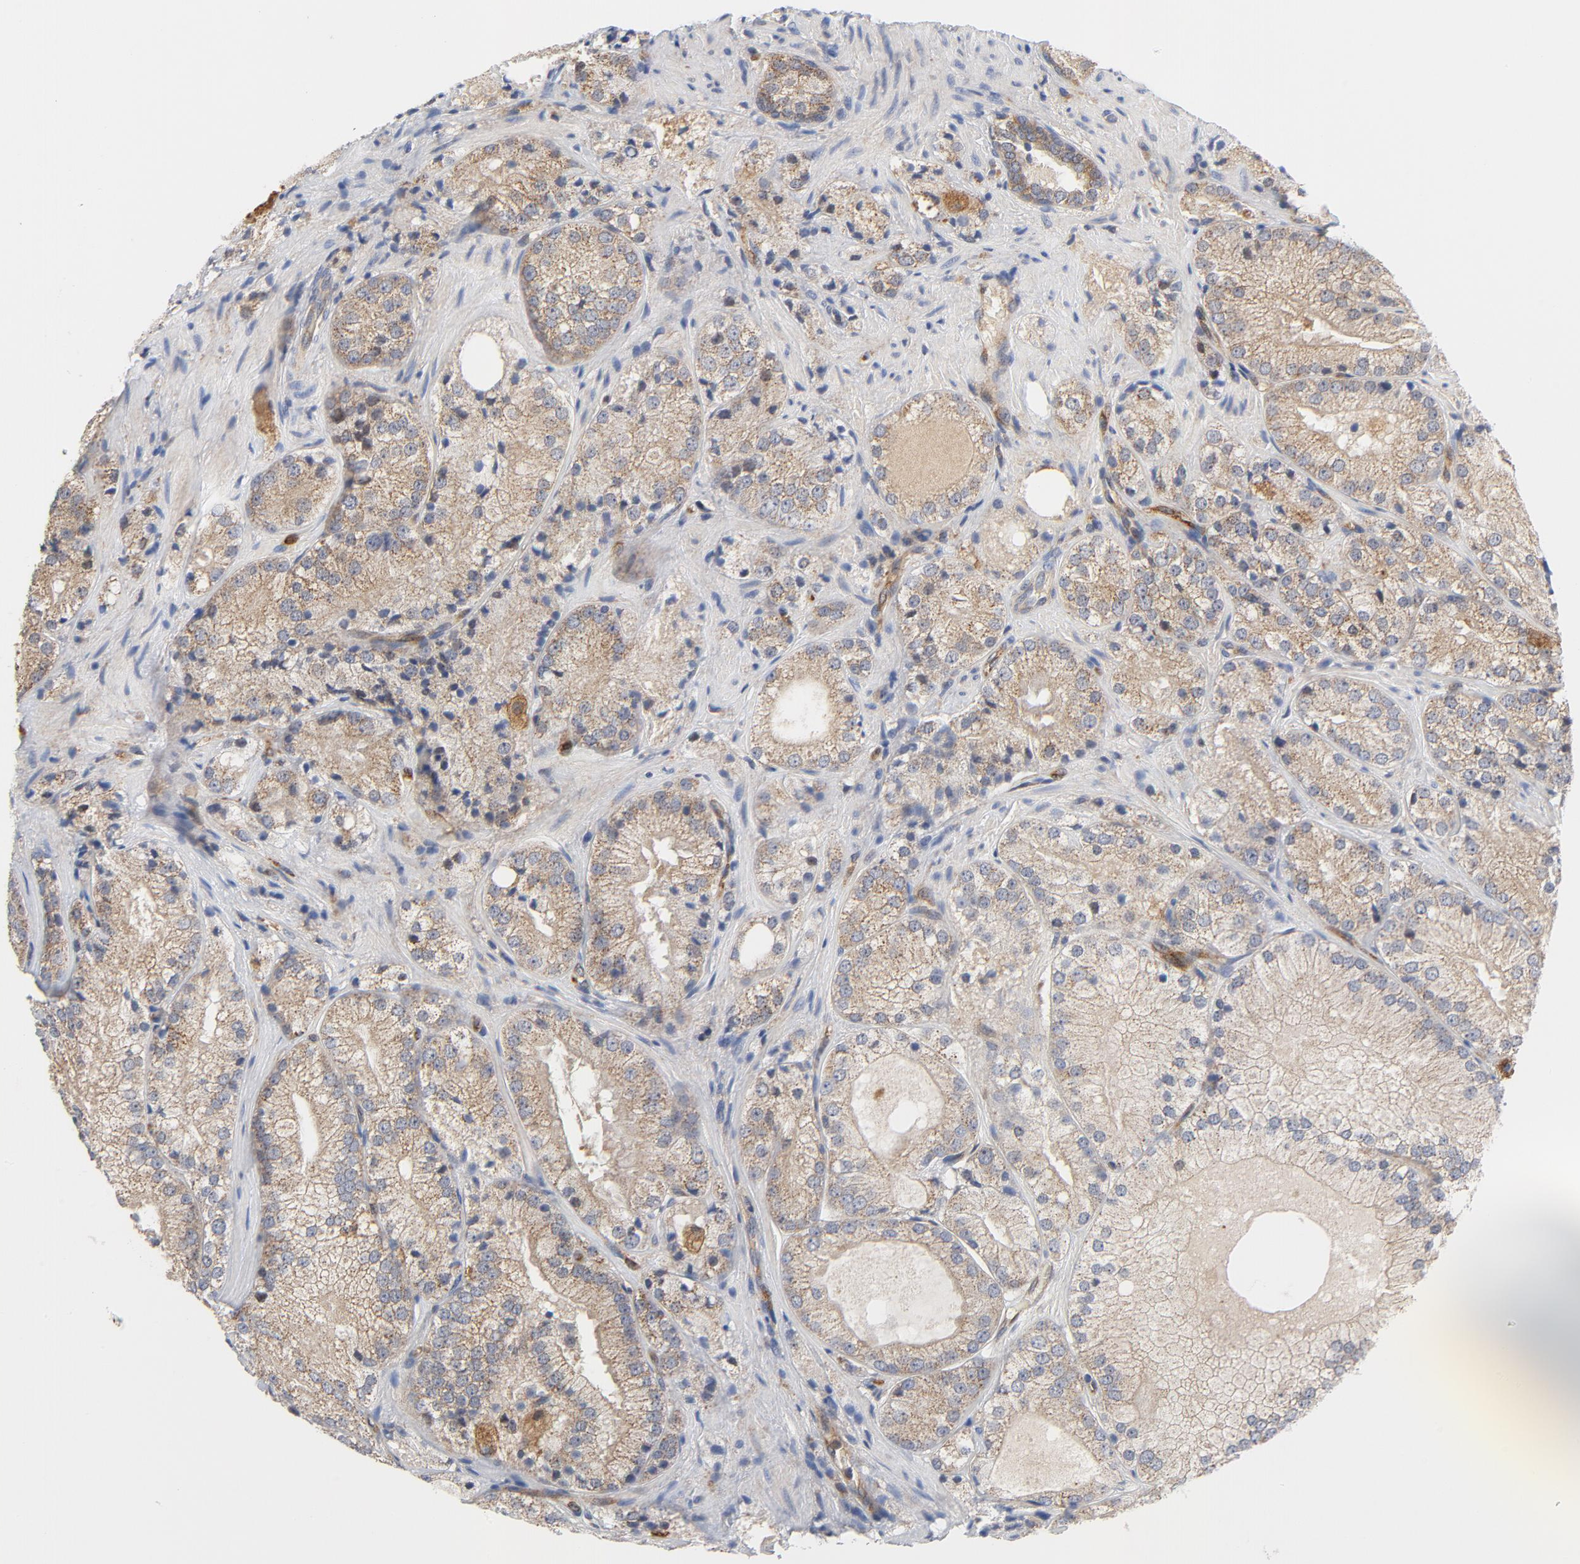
{"staining": {"intensity": "weak", "quantity": ">75%", "location": "cytoplasmic/membranous"}, "tissue": "prostate cancer", "cell_type": "Tumor cells", "image_type": "cancer", "snomed": [{"axis": "morphology", "description": "Adenocarcinoma, Low grade"}, {"axis": "topography", "description": "Prostate"}], "caption": "Weak cytoplasmic/membranous expression for a protein is identified in about >75% of tumor cells of prostate adenocarcinoma (low-grade) using immunohistochemistry.", "gene": "RAPGEF4", "patient": {"sex": "male", "age": 60}}